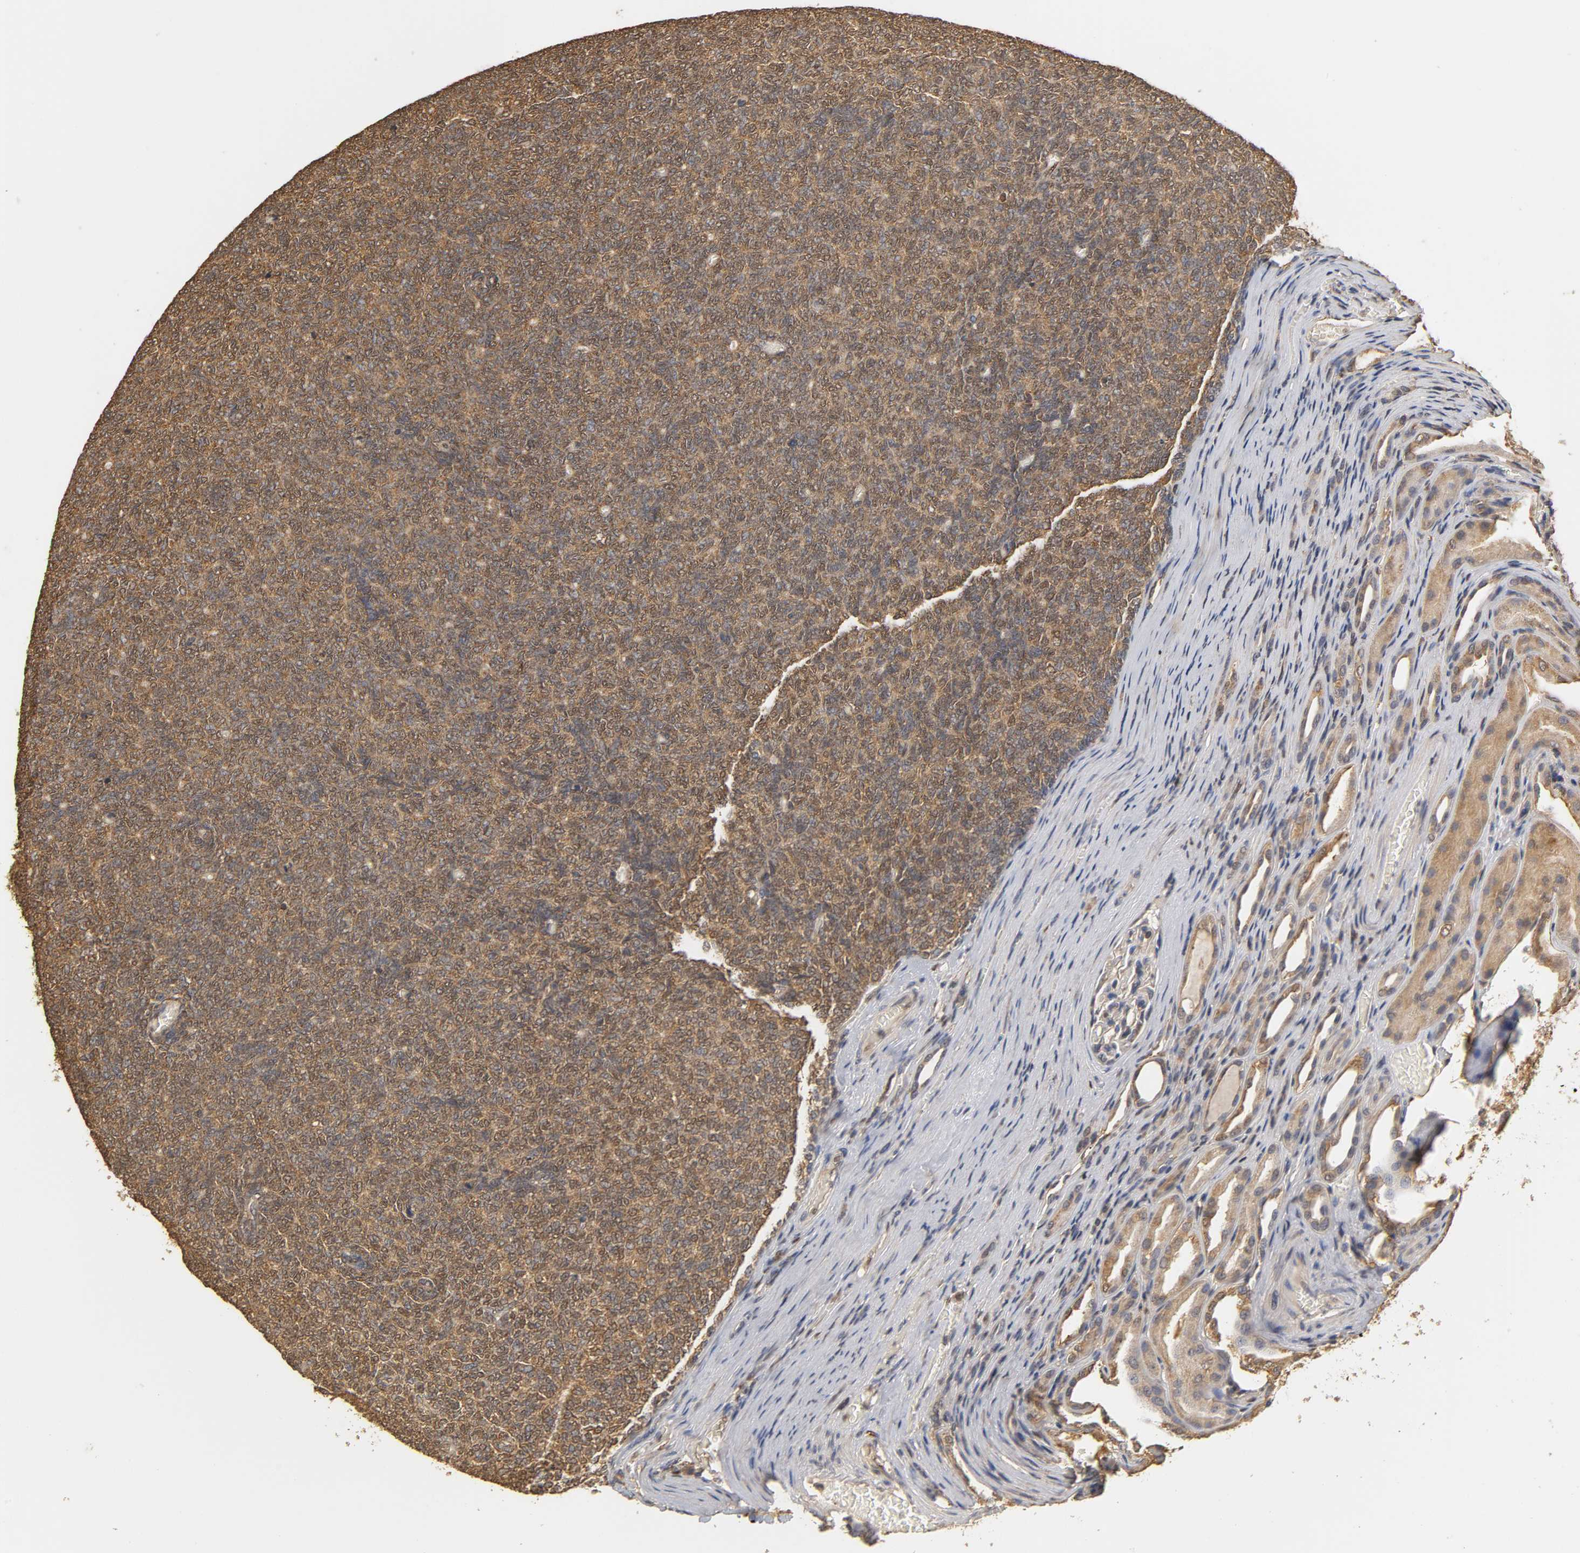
{"staining": {"intensity": "moderate", "quantity": ">75%", "location": "cytoplasmic/membranous"}, "tissue": "renal cancer", "cell_type": "Tumor cells", "image_type": "cancer", "snomed": [{"axis": "morphology", "description": "Neoplasm, malignant, NOS"}, {"axis": "topography", "description": "Kidney"}], "caption": "A high-resolution histopathology image shows immunohistochemistry (IHC) staining of renal cancer (malignant neoplasm), which demonstrates moderate cytoplasmic/membranous positivity in approximately >75% of tumor cells.", "gene": "PKN1", "patient": {"sex": "male", "age": 28}}